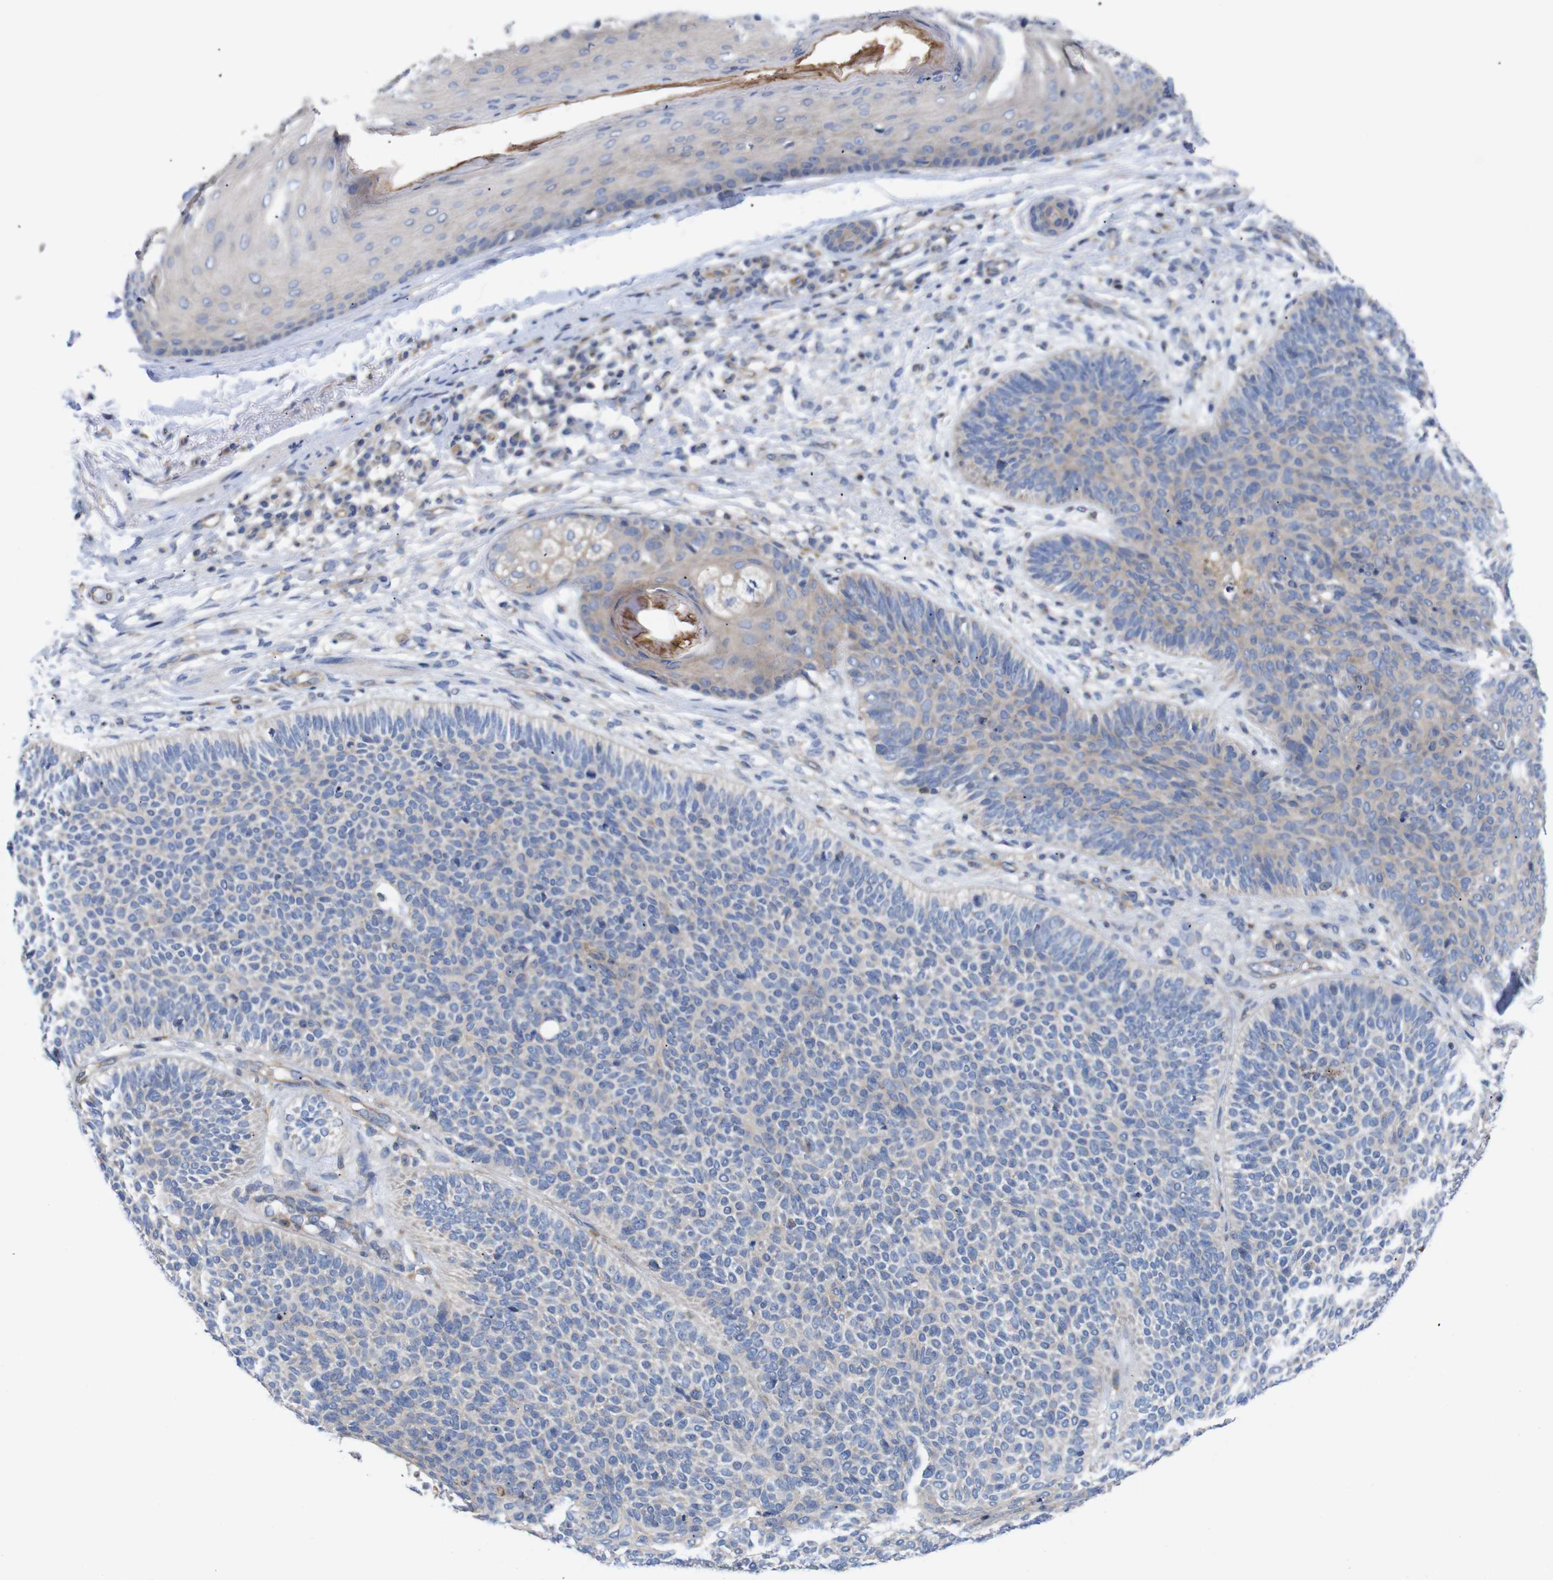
{"staining": {"intensity": "weak", "quantity": "<25%", "location": "cytoplasmic/membranous"}, "tissue": "skin cancer", "cell_type": "Tumor cells", "image_type": "cancer", "snomed": [{"axis": "morphology", "description": "Normal tissue, NOS"}, {"axis": "morphology", "description": "Basal cell carcinoma"}, {"axis": "topography", "description": "Skin"}], "caption": "IHC of human basal cell carcinoma (skin) reveals no staining in tumor cells.", "gene": "USH1C", "patient": {"sex": "male", "age": 52}}